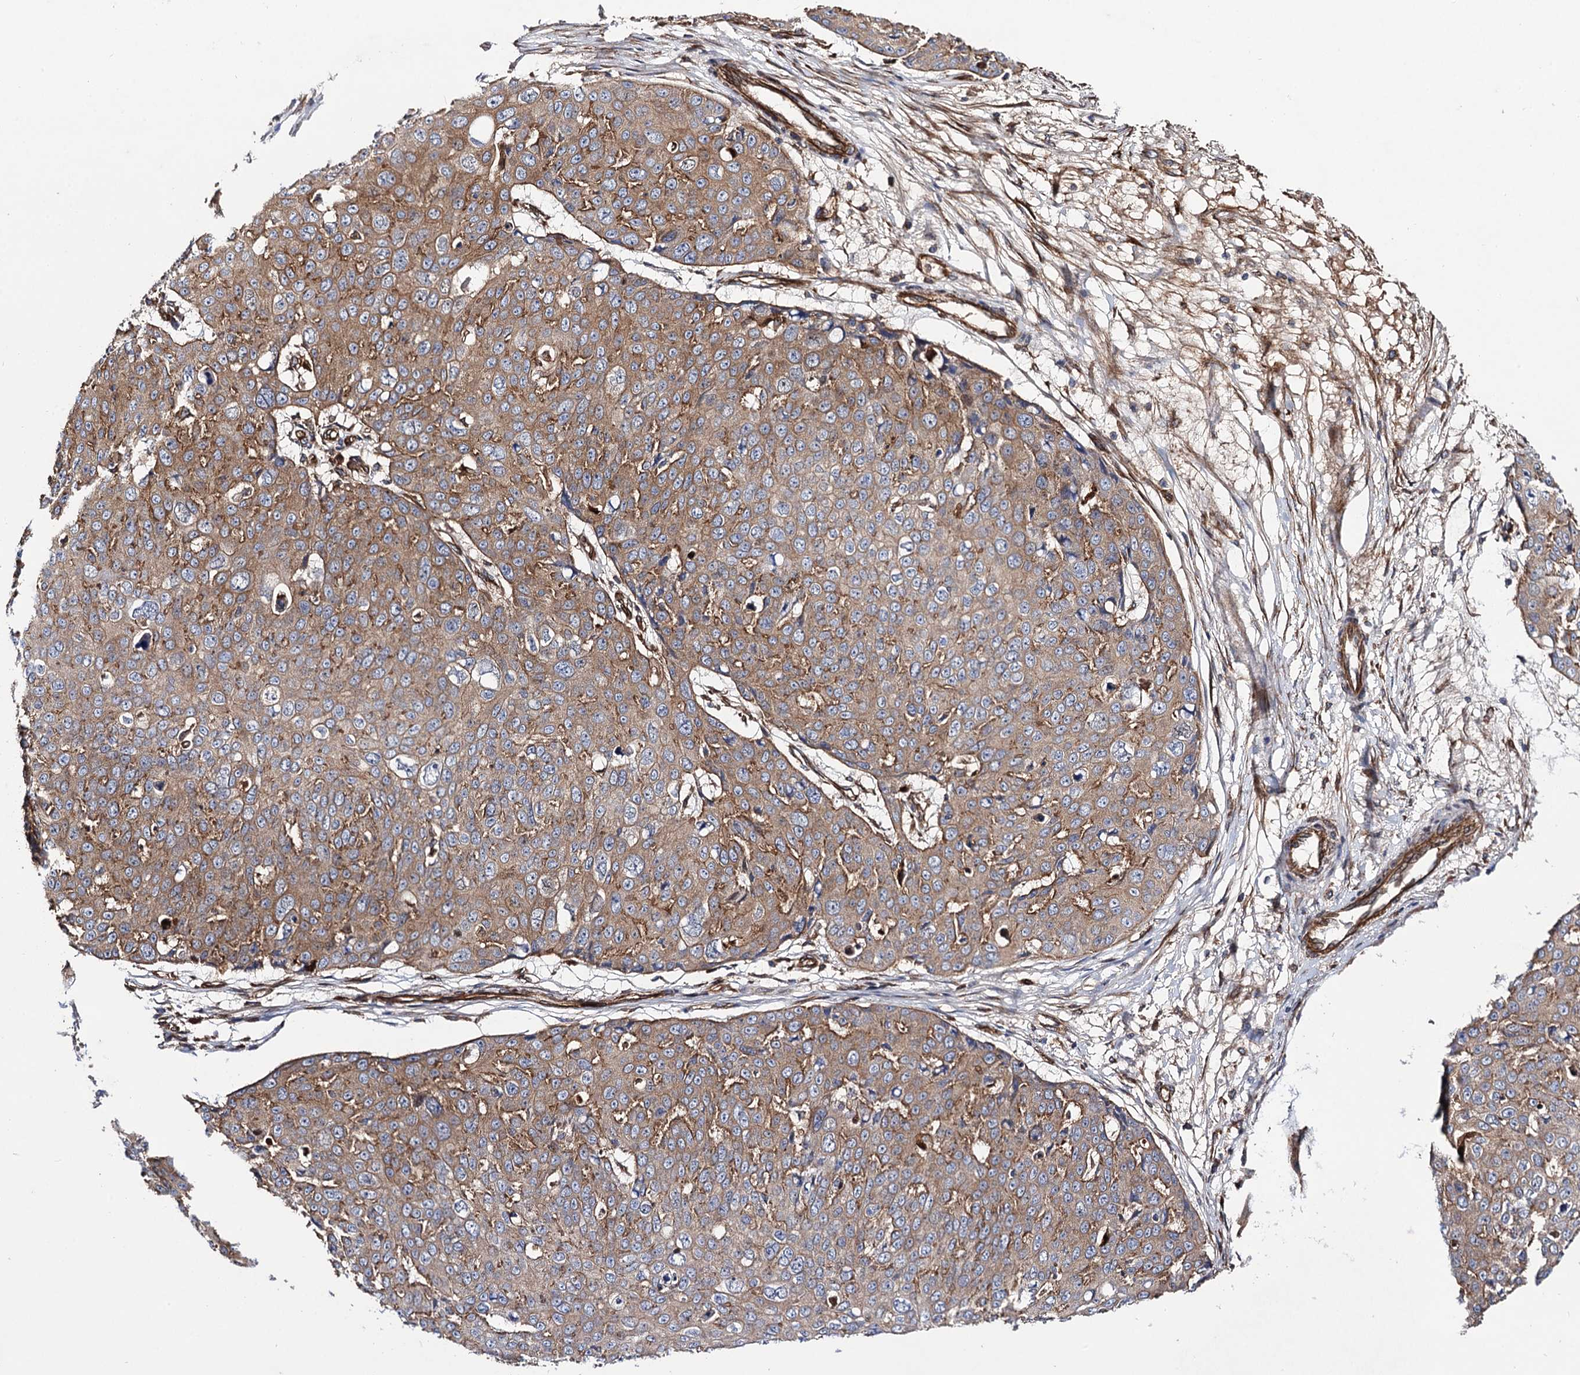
{"staining": {"intensity": "moderate", "quantity": ">75%", "location": "cytoplasmic/membranous"}, "tissue": "skin cancer", "cell_type": "Tumor cells", "image_type": "cancer", "snomed": [{"axis": "morphology", "description": "Squamous cell carcinoma, NOS"}, {"axis": "topography", "description": "Skin"}], "caption": "A micrograph of human skin squamous cell carcinoma stained for a protein displays moderate cytoplasmic/membranous brown staining in tumor cells.", "gene": "CIP2A", "patient": {"sex": "male", "age": 71}}